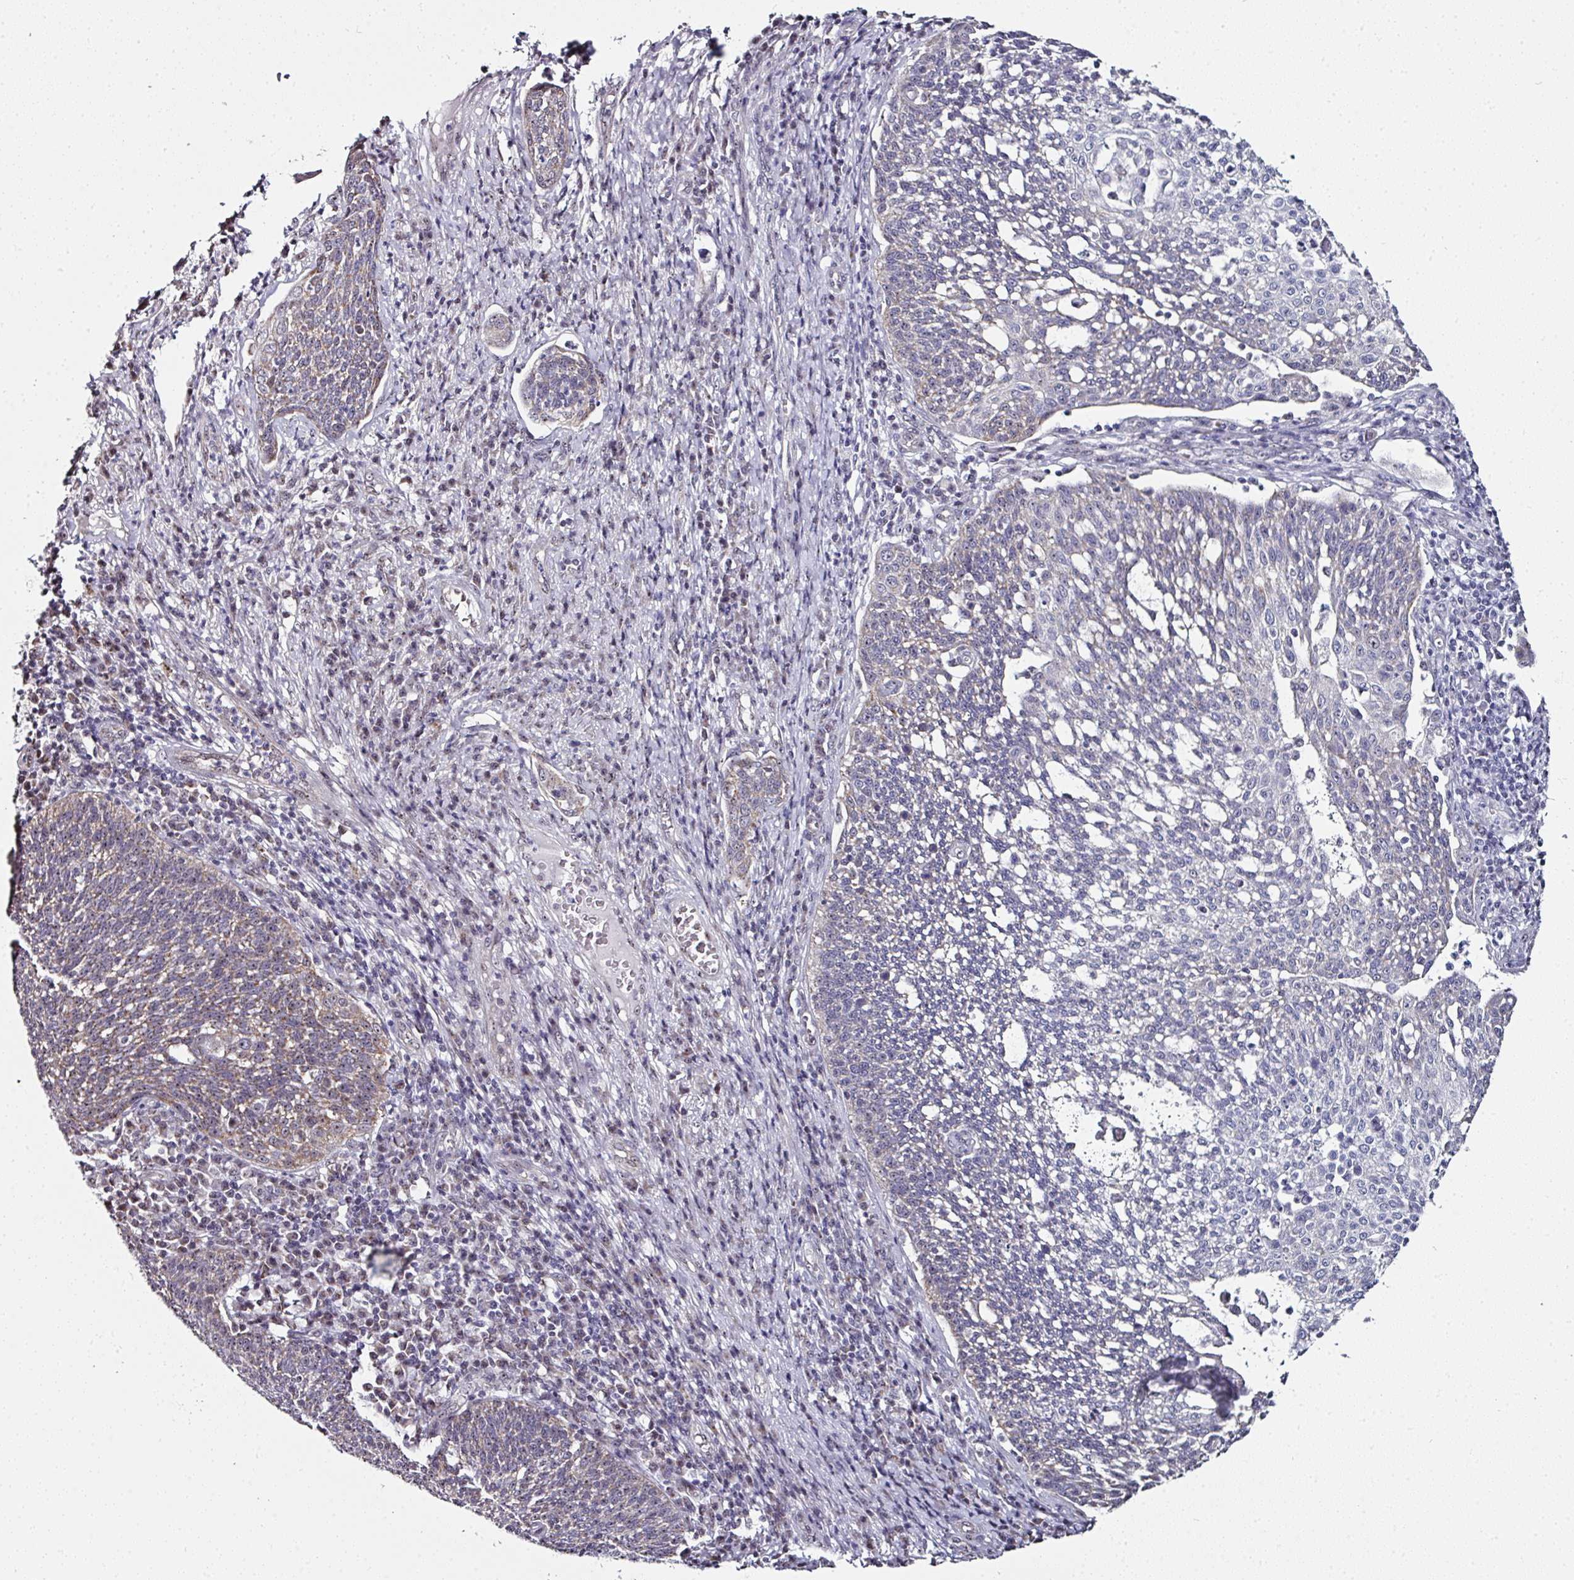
{"staining": {"intensity": "weak", "quantity": "25%-75%", "location": "cytoplasmic/membranous,nuclear"}, "tissue": "cervical cancer", "cell_type": "Tumor cells", "image_type": "cancer", "snomed": [{"axis": "morphology", "description": "Squamous cell carcinoma, NOS"}, {"axis": "topography", "description": "Cervix"}], "caption": "Protein expression analysis of squamous cell carcinoma (cervical) demonstrates weak cytoplasmic/membranous and nuclear staining in about 25%-75% of tumor cells. Using DAB (3,3'-diaminobenzidine) (brown) and hematoxylin (blue) stains, captured at high magnification using brightfield microscopy.", "gene": "NACC2", "patient": {"sex": "female", "age": 34}}